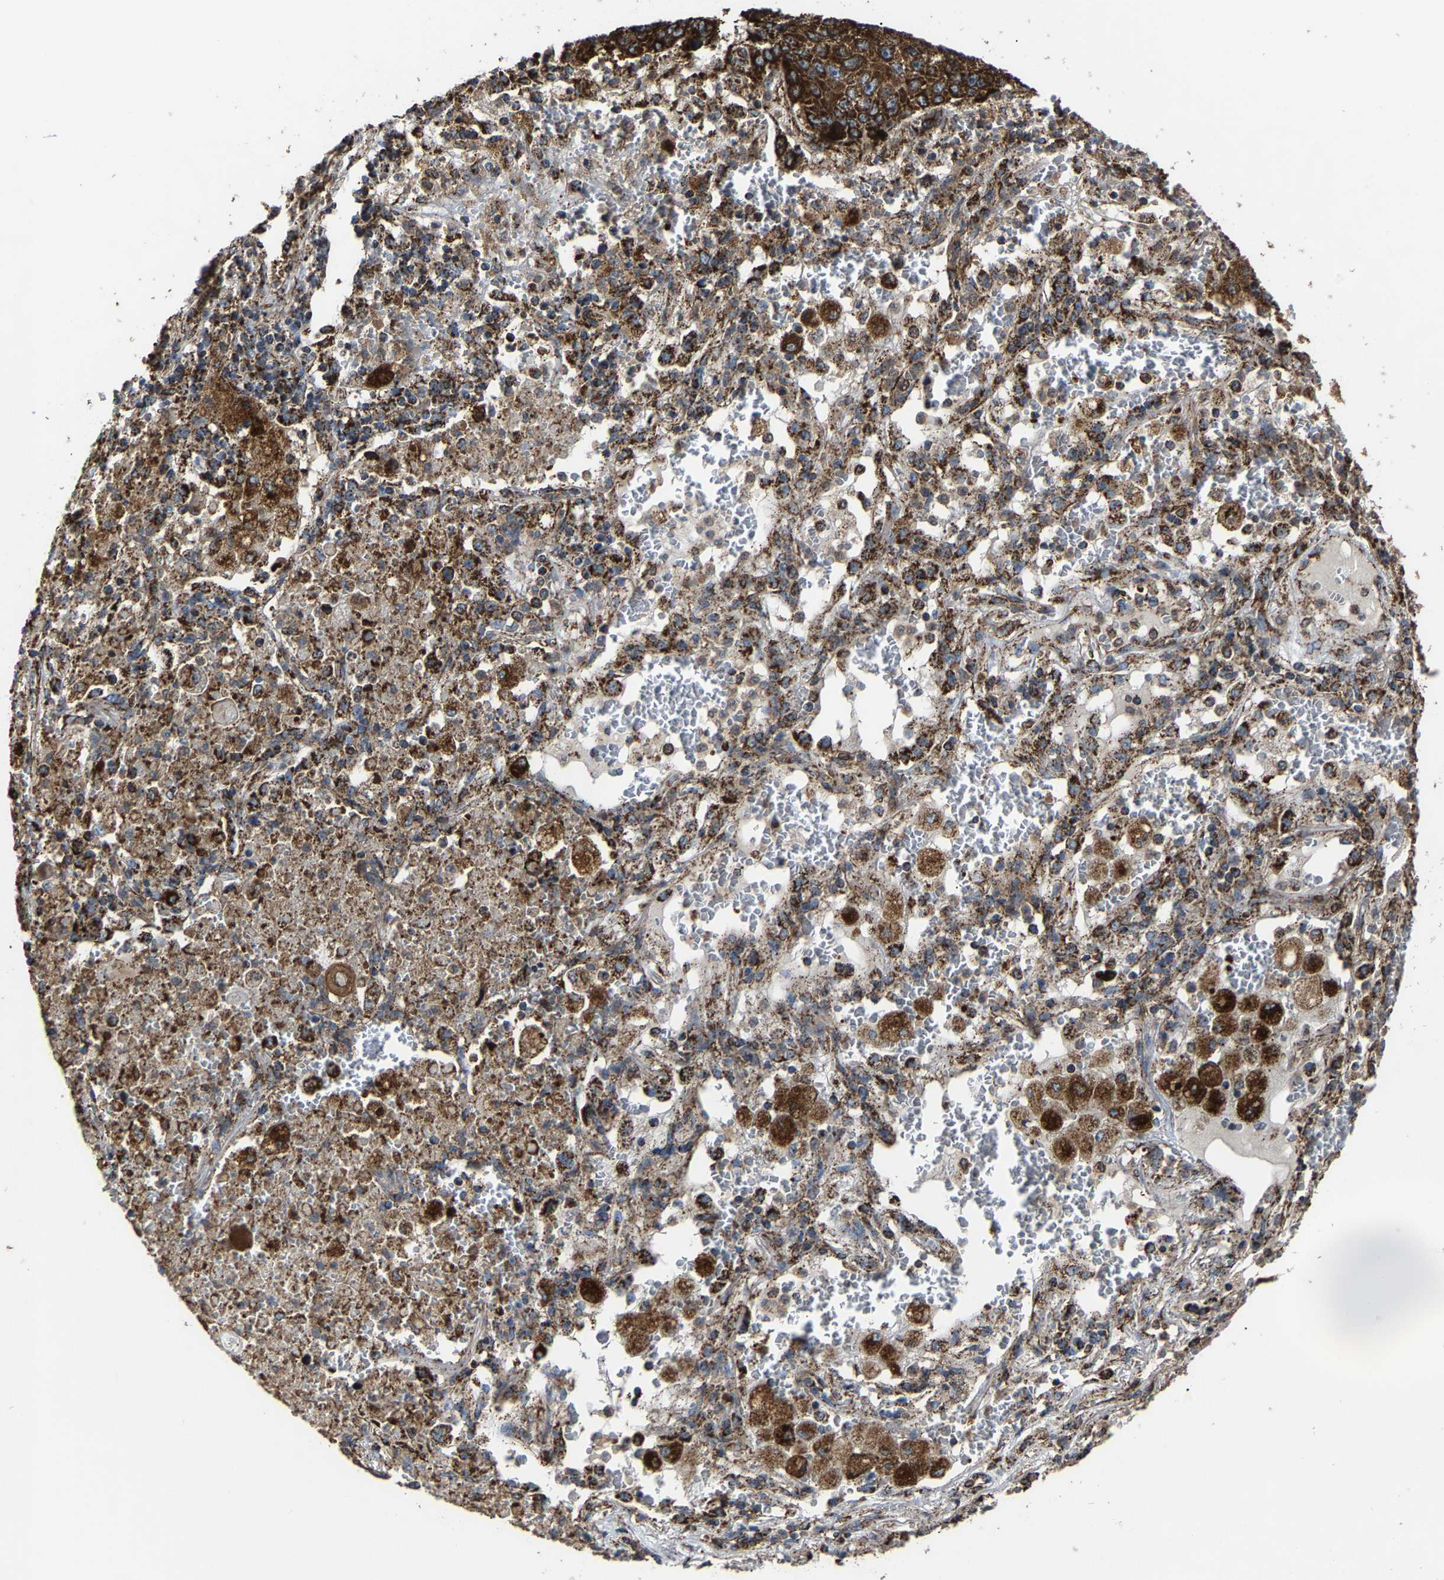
{"staining": {"intensity": "strong", "quantity": ">75%", "location": "cytoplasmic/membranous"}, "tissue": "lung cancer", "cell_type": "Tumor cells", "image_type": "cancer", "snomed": [{"axis": "morphology", "description": "Squamous cell carcinoma, NOS"}, {"axis": "topography", "description": "Lung"}], "caption": "There is high levels of strong cytoplasmic/membranous staining in tumor cells of lung squamous cell carcinoma, as demonstrated by immunohistochemical staining (brown color).", "gene": "NDUFV3", "patient": {"sex": "male", "age": 61}}